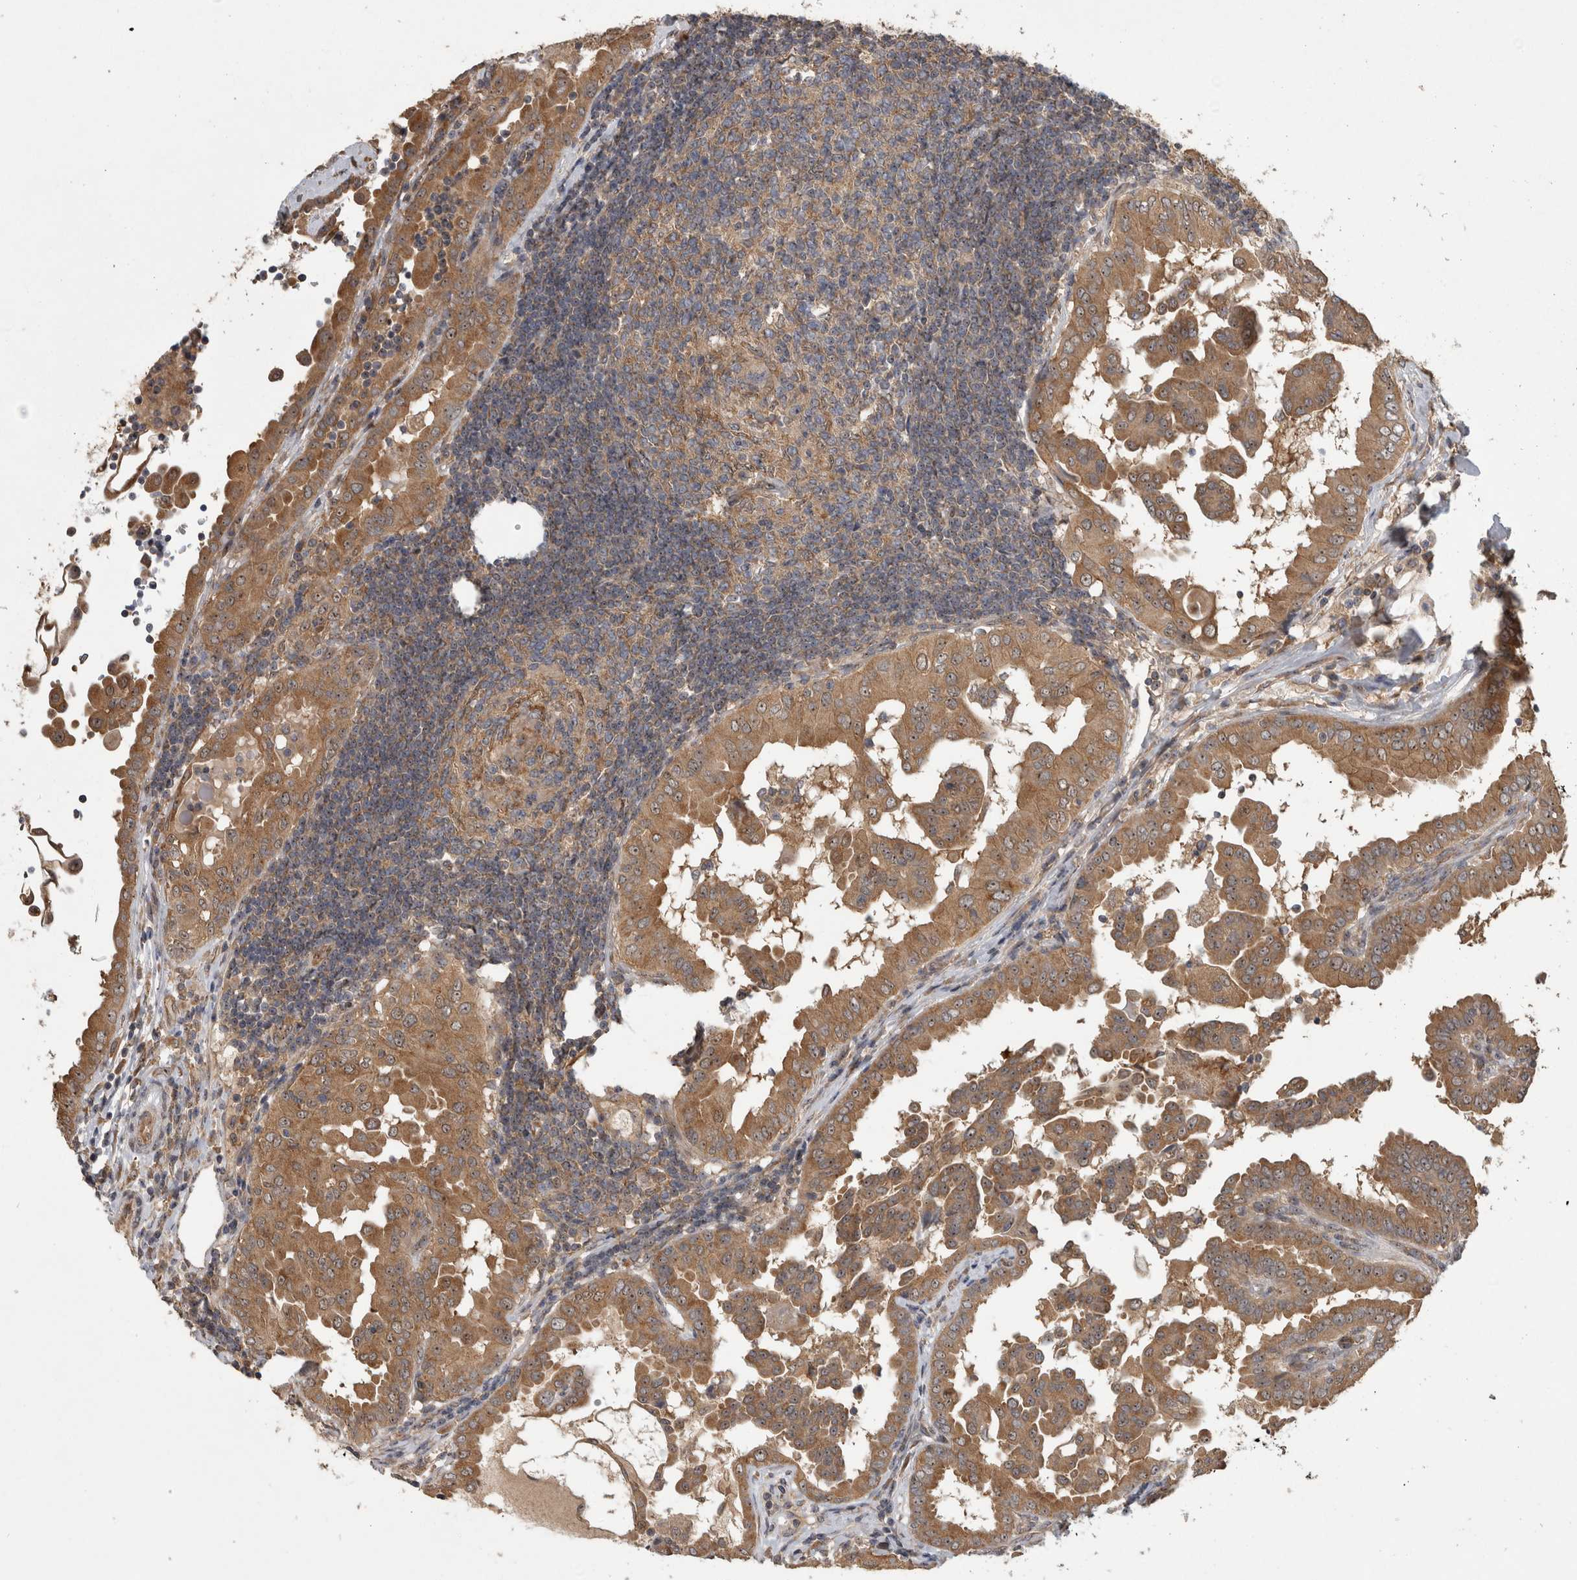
{"staining": {"intensity": "moderate", "quantity": ">75%", "location": "cytoplasmic/membranous,nuclear"}, "tissue": "thyroid cancer", "cell_type": "Tumor cells", "image_type": "cancer", "snomed": [{"axis": "morphology", "description": "Papillary adenocarcinoma, NOS"}, {"axis": "topography", "description": "Thyroid gland"}], "caption": "There is medium levels of moderate cytoplasmic/membranous and nuclear positivity in tumor cells of papillary adenocarcinoma (thyroid), as demonstrated by immunohistochemical staining (brown color).", "gene": "ATXN2", "patient": {"sex": "male", "age": 33}}